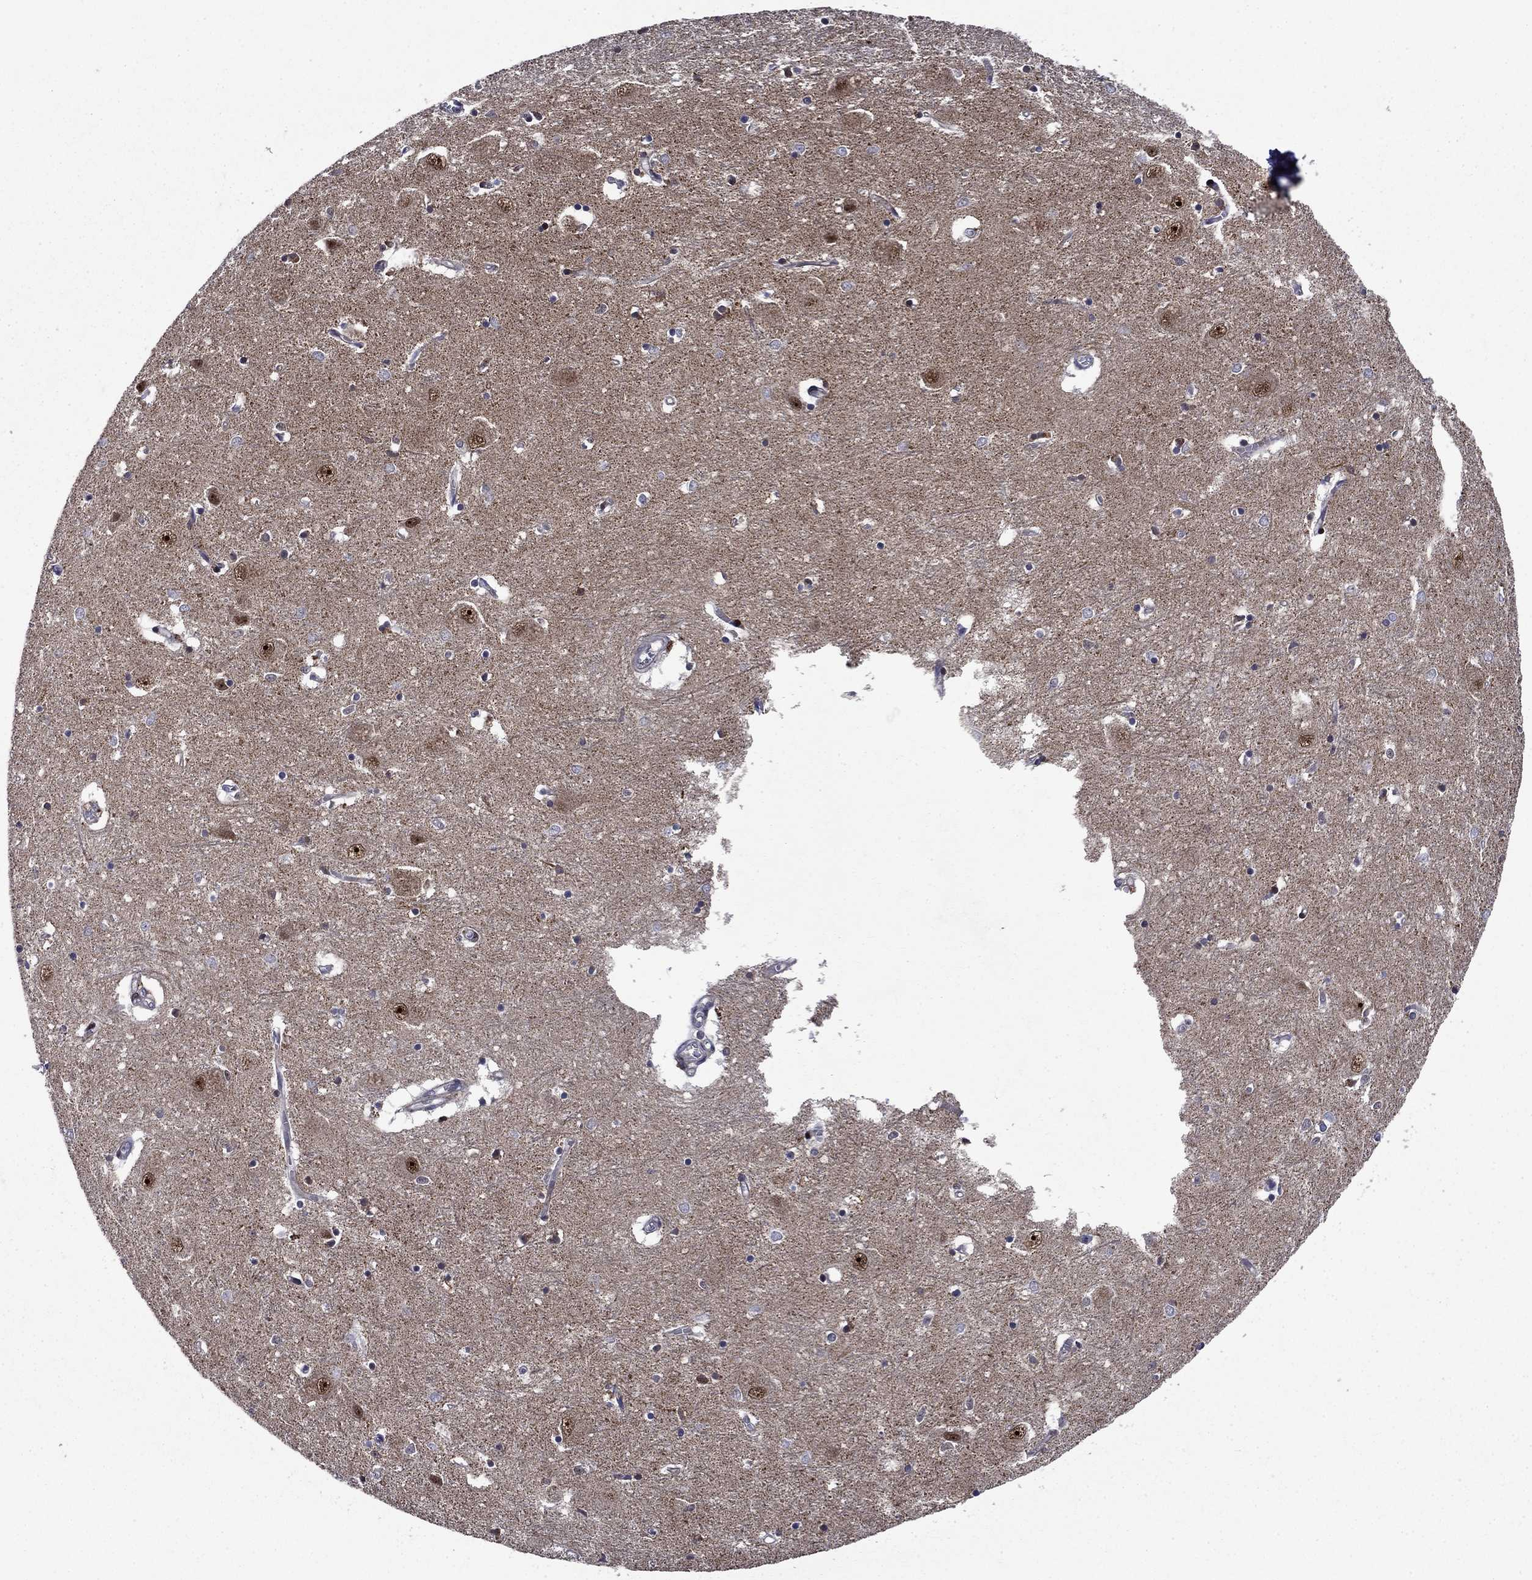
{"staining": {"intensity": "strong", "quantity": "<25%", "location": "cytoplasmic/membranous,nuclear"}, "tissue": "caudate", "cell_type": "Glial cells", "image_type": "normal", "snomed": [{"axis": "morphology", "description": "Normal tissue, NOS"}, {"axis": "topography", "description": "Lateral ventricle wall"}], "caption": "Glial cells reveal medium levels of strong cytoplasmic/membranous,nuclear staining in about <25% of cells in normal human caudate. (IHC, brightfield microscopy, high magnification).", "gene": "AGTPBP1", "patient": {"sex": "male", "age": 54}}